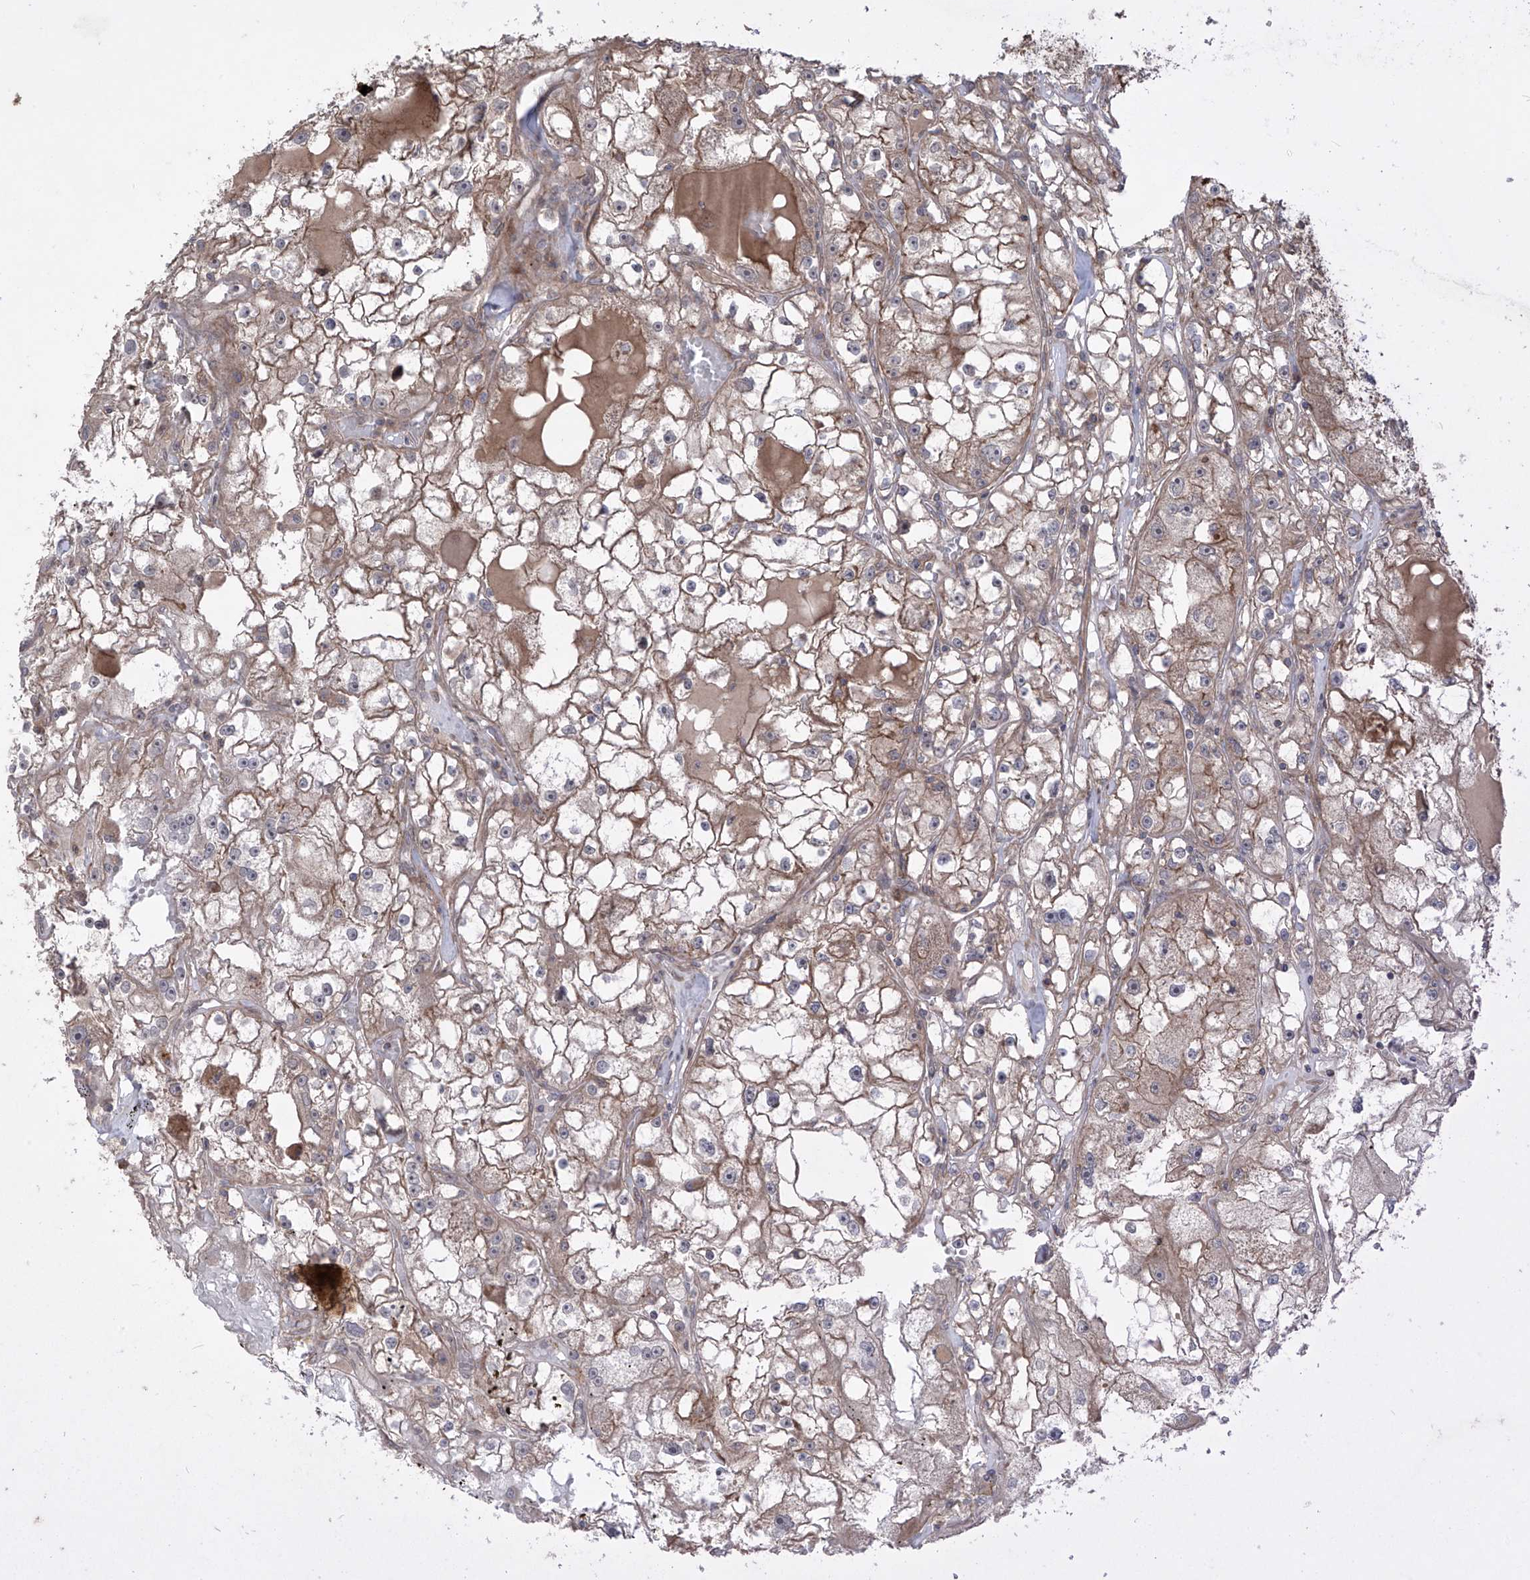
{"staining": {"intensity": "weak", "quantity": ">75%", "location": "cytoplasmic/membranous"}, "tissue": "renal cancer", "cell_type": "Tumor cells", "image_type": "cancer", "snomed": [{"axis": "morphology", "description": "Adenocarcinoma, NOS"}, {"axis": "topography", "description": "Kidney"}], "caption": "A brown stain labels weak cytoplasmic/membranous positivity of a protein in human renal adenocarcinoma tumor cells. (Brightfield microscopy of DAB IHC at high magnification).", "gene": "LRRC74A", "patient": {"sex": "male", "age": 56}}